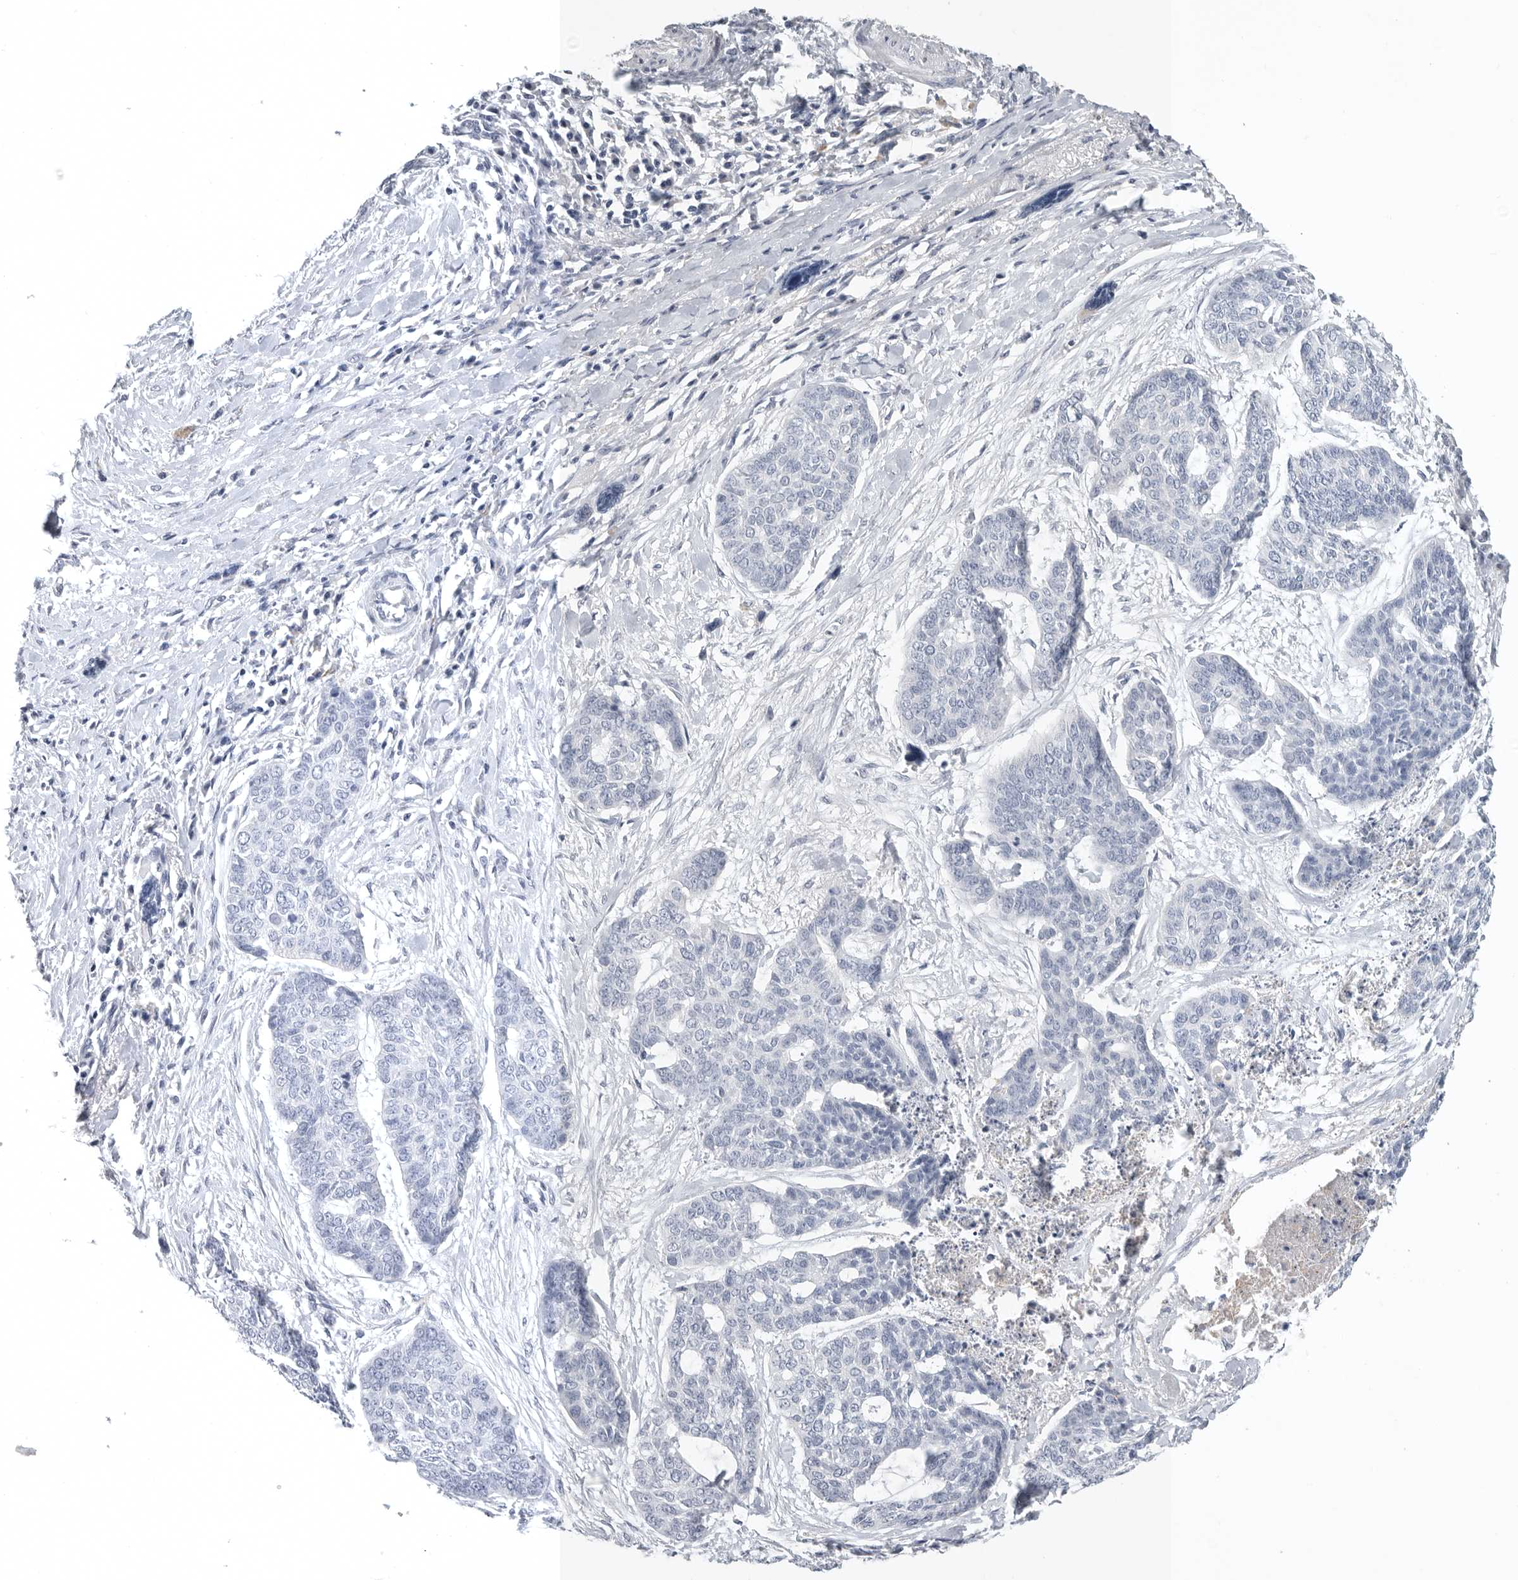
{"staining": {"intensity": "negative", "quantity": "none", "location": "none"}, "tissue": "skin cancer", "cell_type": "Tumor cells", "image_type": "cancer", "snomed": [{"axis": "morphology", "description": "Basal cell carcinoma"}, {"axis": "topography", "description": "Skin"}], "caption": "This is an immunohistochemistry micrograph of human basal cell carcinoma (skin). There is no expression in tumor cells.", "gene": "TIMP1", "patient": {"sex": "female", "age": 64}}